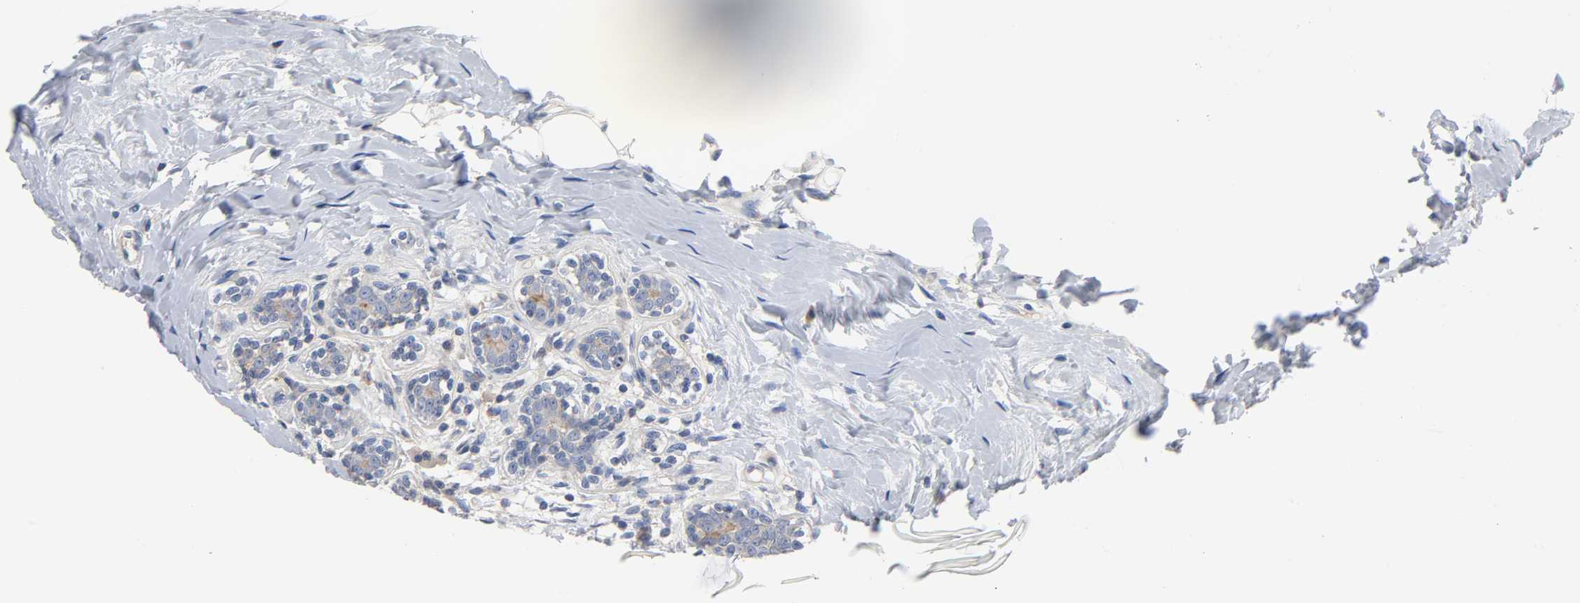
{"staining": {"intensity": "negative", "quantity": "none", "location": "none"}, "tissue": "breast cancer", "cell_type": "Tumor cells", "image_type": "cancer", "snomed": [{"axis": "morphology", "description": "Normal tissue, NOS"}, {"axis": "morphology", "description": "Lobular carcinoma"}, {"axis": "topography", "description": "Breast"}], "caption": "Immunohistochemistry micrograph of neoplastic tissue: human breast cancer (lobular carcinoma) stained with DAB (3,3'-diaminobenzidine) reveals no significant protein staining in tumor cells.", "gene": "SRC", "patient": {"sex": "female", "age": 47}}